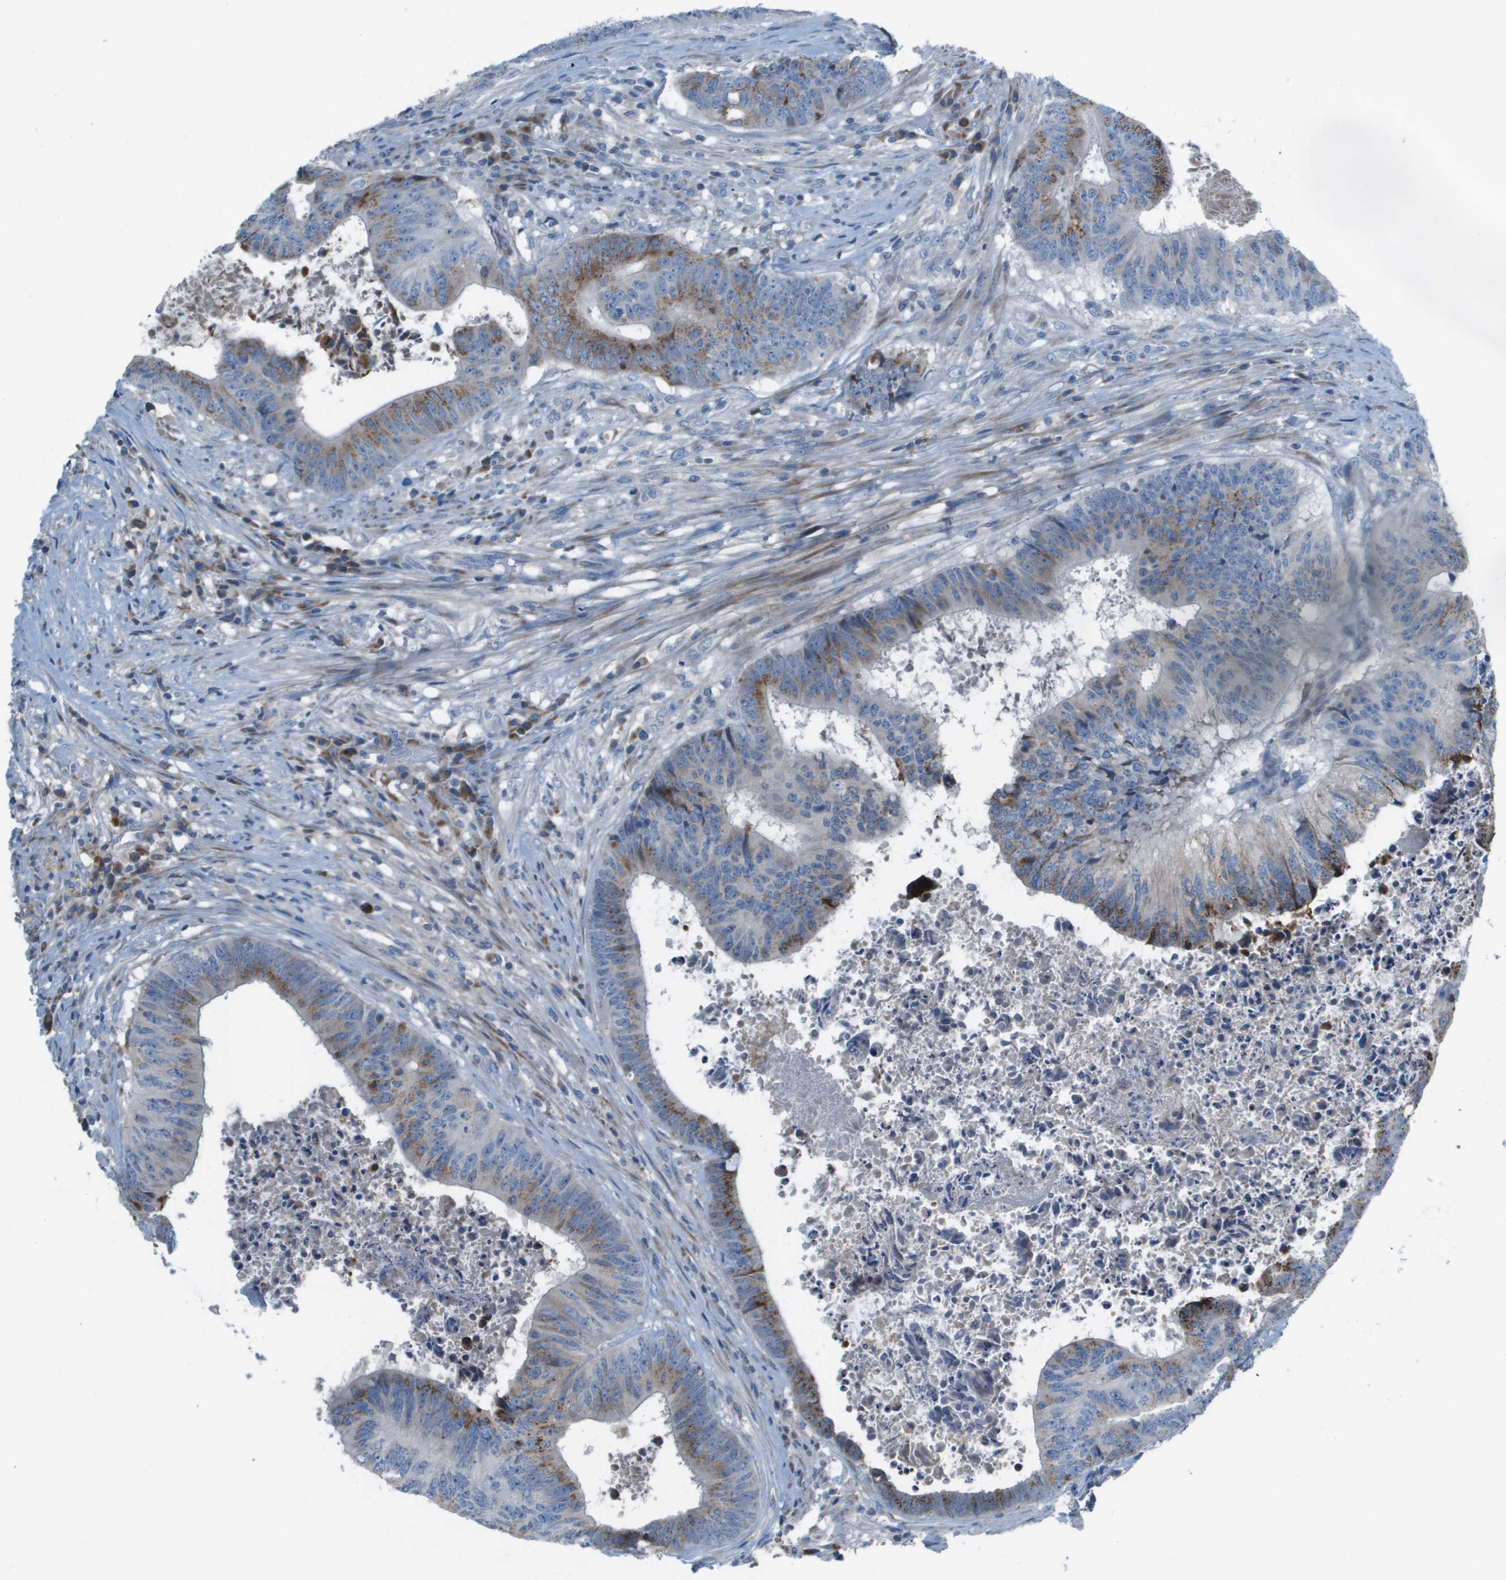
{"staining": {"intensity": "moderate", "quantity": "25%-75%", "location": "cytoplasmic/membranous"}, "tissue": "colorectal cancer", "cell_type": "Tumor cells", "image_type": "cancer", "snomed": [{"axis": "morphology", "description": "Adenocarcinoma, NOS"}, {"axis": "topography", "description": "Rectum"}], "caption": "Immunohistochemistry (IHC) (DAB) staining of human adenocarcinoma (colorectal) displays moderate cytoplasmic/membranous protein expression in about 25%-75% of tumor cells.", "gene": "GALNT6", "patient": {"sex": "male", "age": 72}}